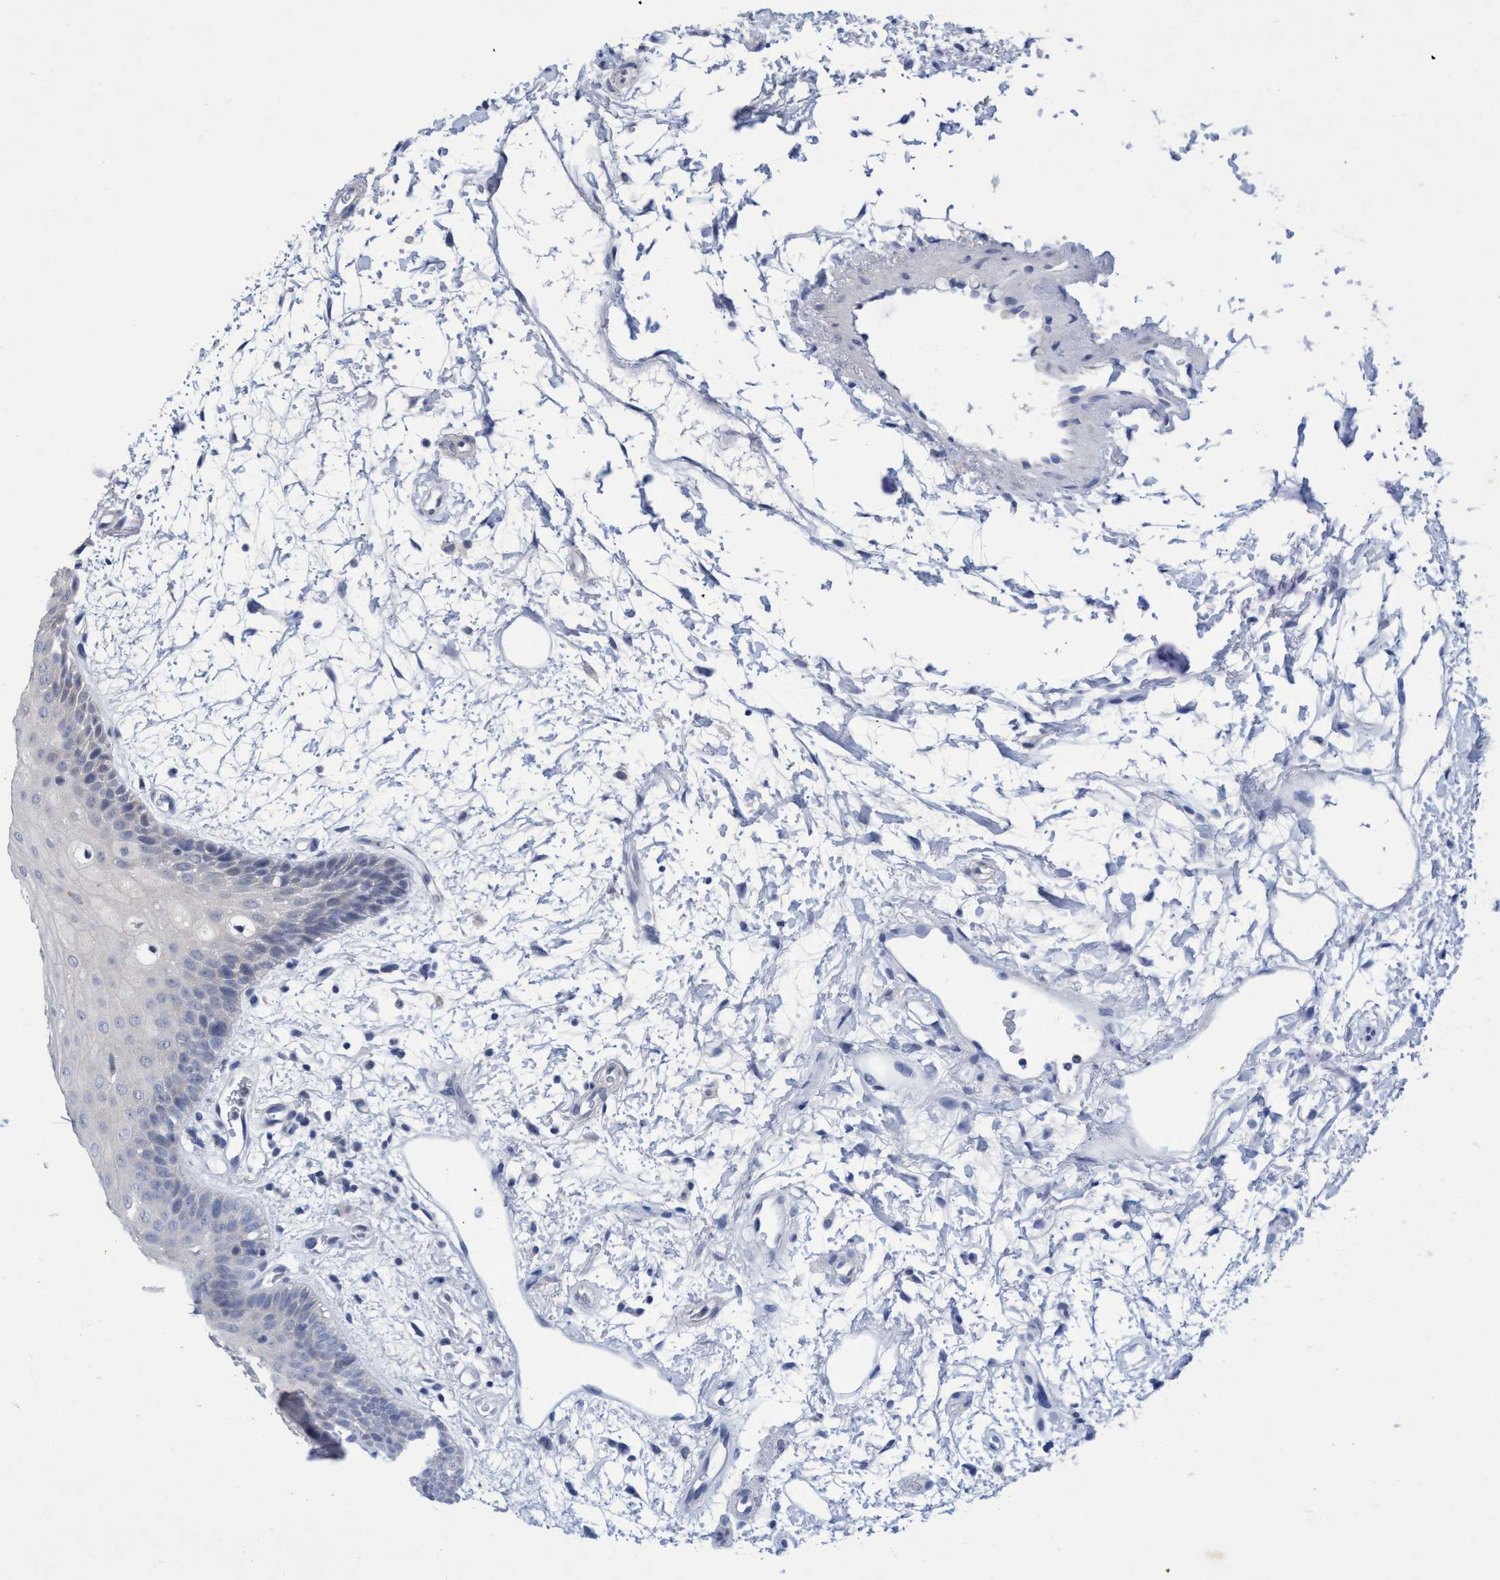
{"staining": {"intensity": "negative", "quantity": "none", "location": "none"}, "tissue": "oral mucosa", "cell_type": "Squamous epithelial cells", "image_type": "normal", "snomed": [{"axis": "morphology", "description": "Normal tissue, NOS"}, {"axis": "topography", "description": "Skeletal muscle"}, {"axis": "topography", "description": "Oral tissue"}, {"axis": "topography", "description": "Peripheral nerve tissue"}], "caption": "IHC of unremarkable oral mucosa demonstrates no staining in squamous epithelial cells.", "gene": "ZNF677", "patient": {"sex": "female", "age": 84}}